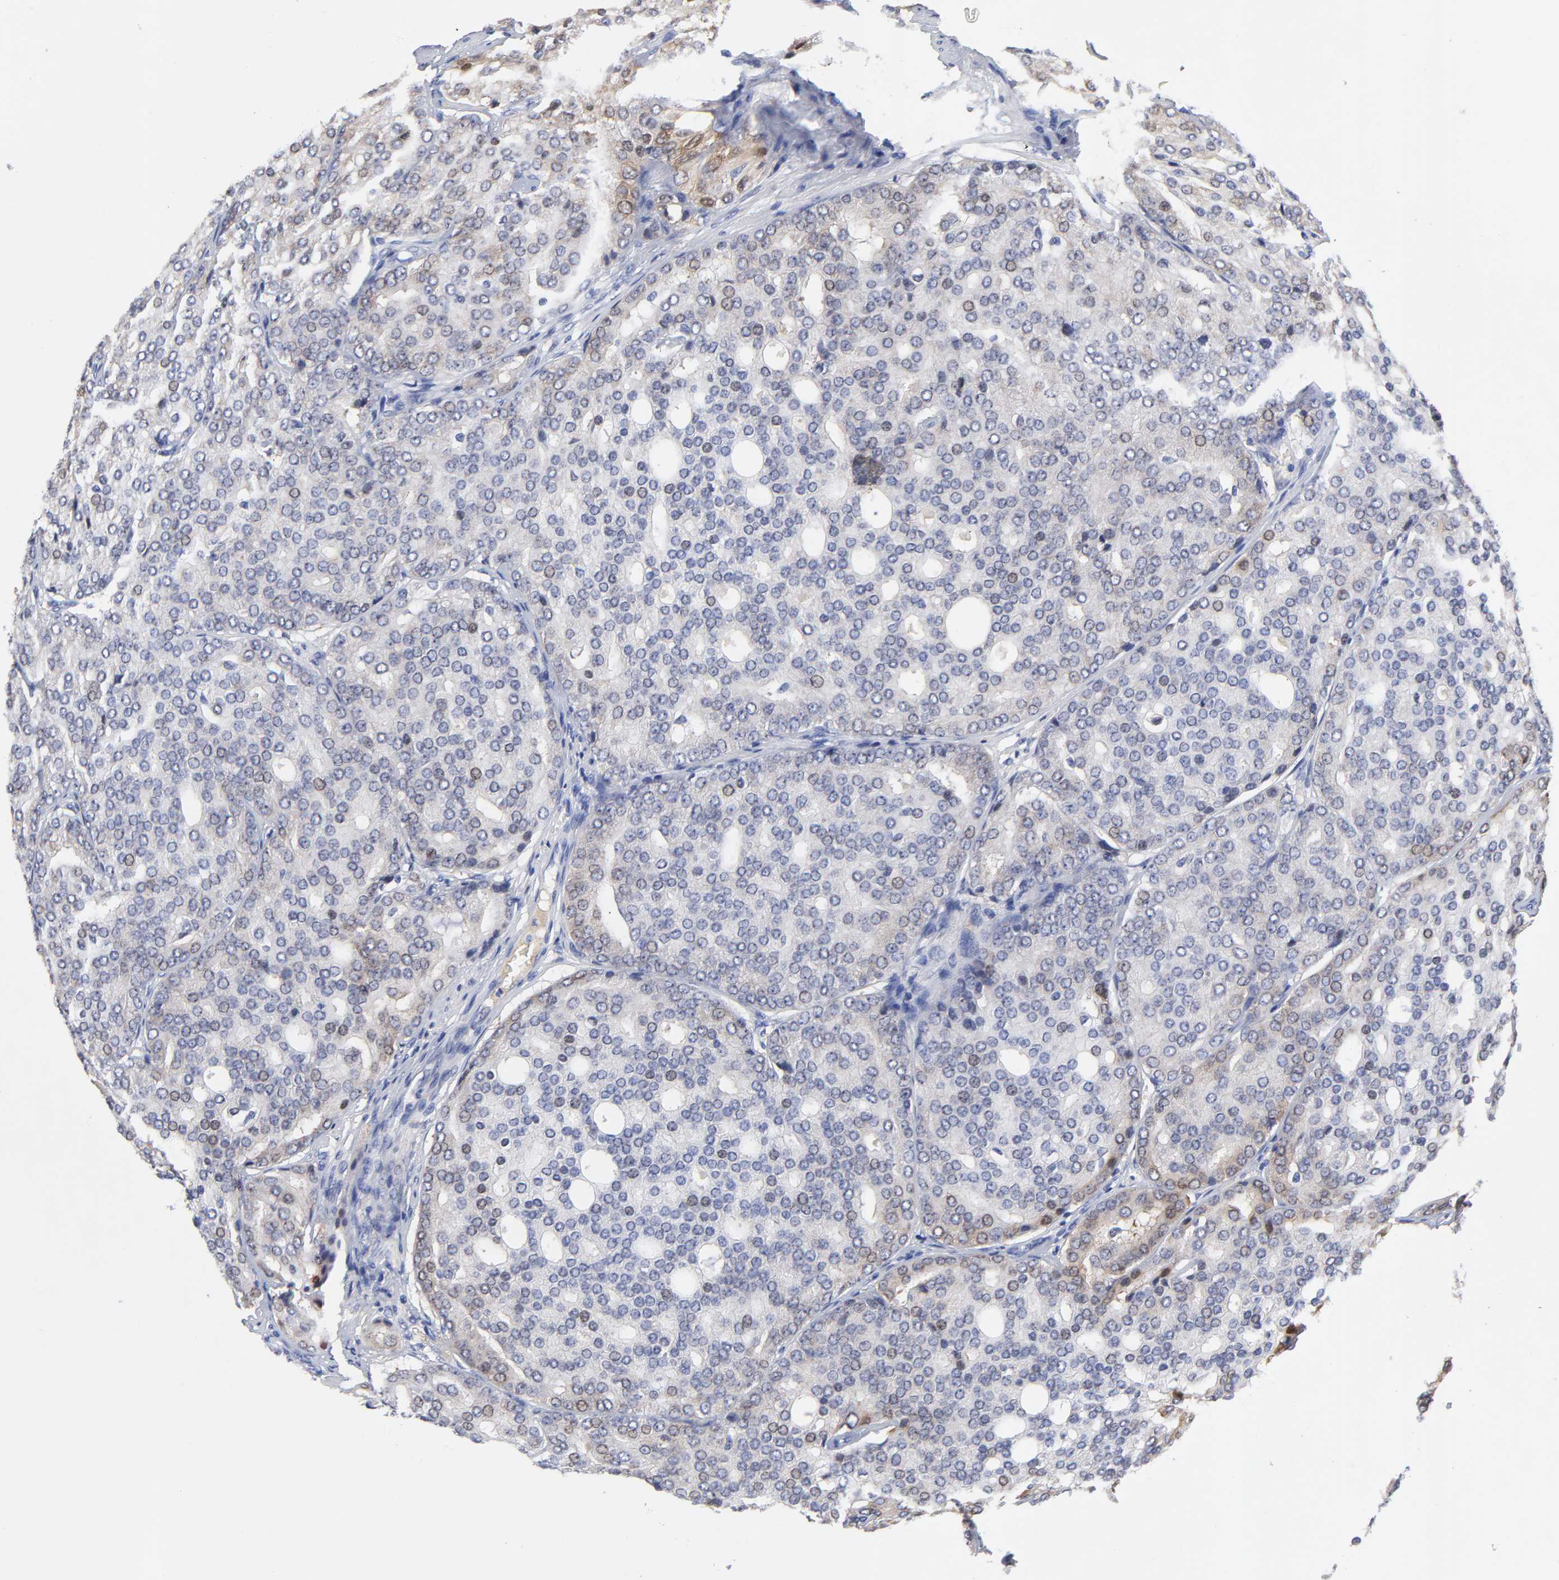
{"staining": {"intensity": "weak", "quantity": "25%-75%", "location": "cytoplasmic/membranous,nuclear"}, "tissue": "prostate cancer", "cell_type": "Tumor cells", "image_type": "cancer", "snomed": [{"axis": "morphology", "description": "Adenocarcinoma, High grade"}, {"axis": "topography", "description": "Prostate"}], "caption": "Immunohistochemical staining of human prostate high-grade adenocarcinoma demonstrates weak cytoplasmic/membranous and nuclear protein expression in approximately 25%-75% of tumor cells.", "gene": "IGLV3-10", "patient": {"sex": "male", "age": 64}}